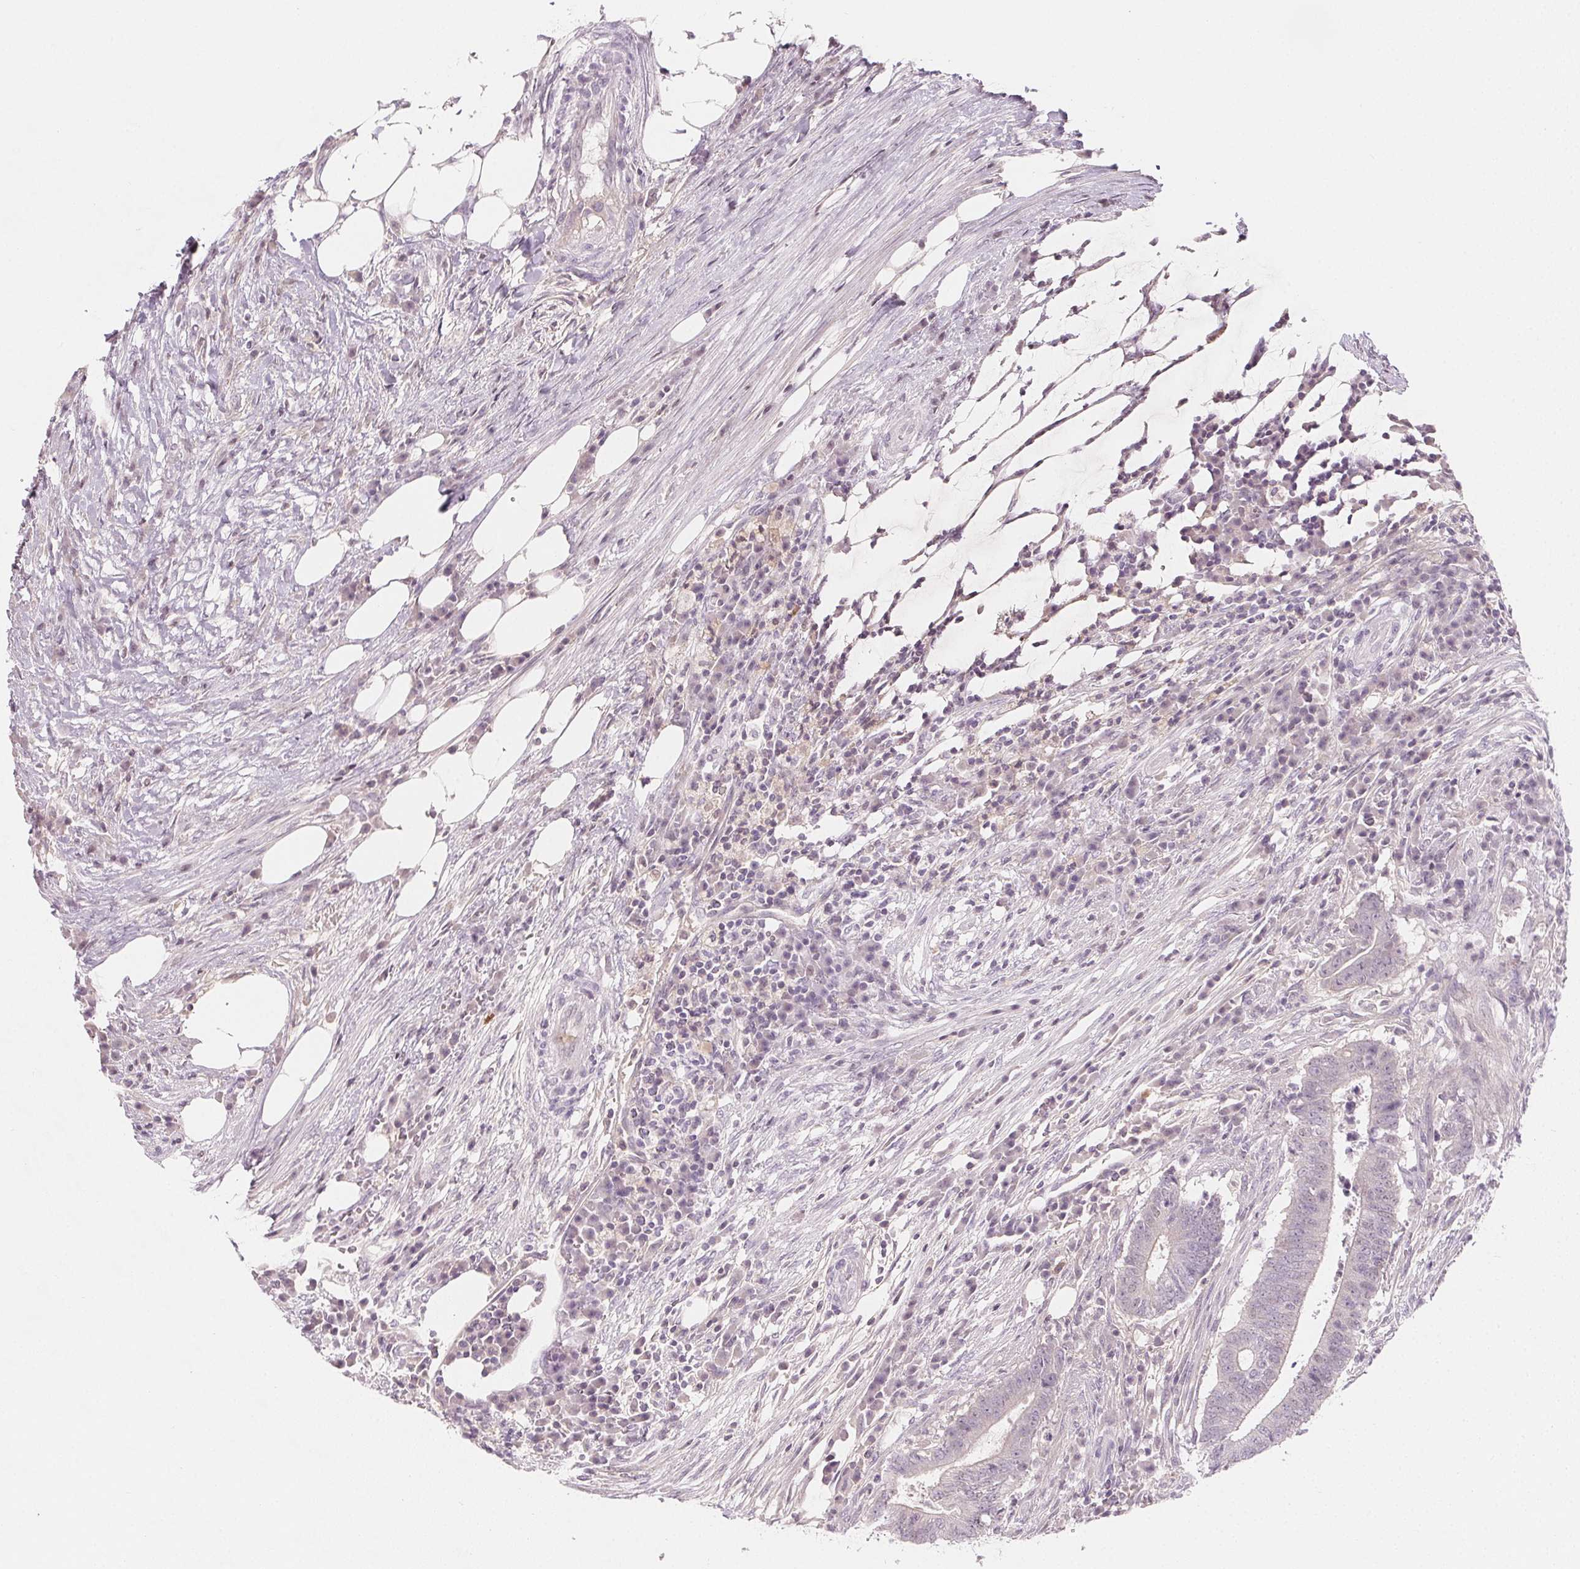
{"staining": {"intensity": "negative", "quantity": "none", "location": "none"}, "tissue": "colorectal cancer", "cell_type": "Tumor cells", "image_type": "cancer", "snomed": [{"axis": "morphology", "description": "Adenocarcinoma, NOS"}, {"axis": "topography", "description": "Colon"}], "caption": "Immunohistochemistry image of neoplastic tissue: human colorectal cancer stained with DAB exhibits no significant protein staining in tumor cells.", "gene": "AFM", "patient": {"sex": "female", "age": 43}}